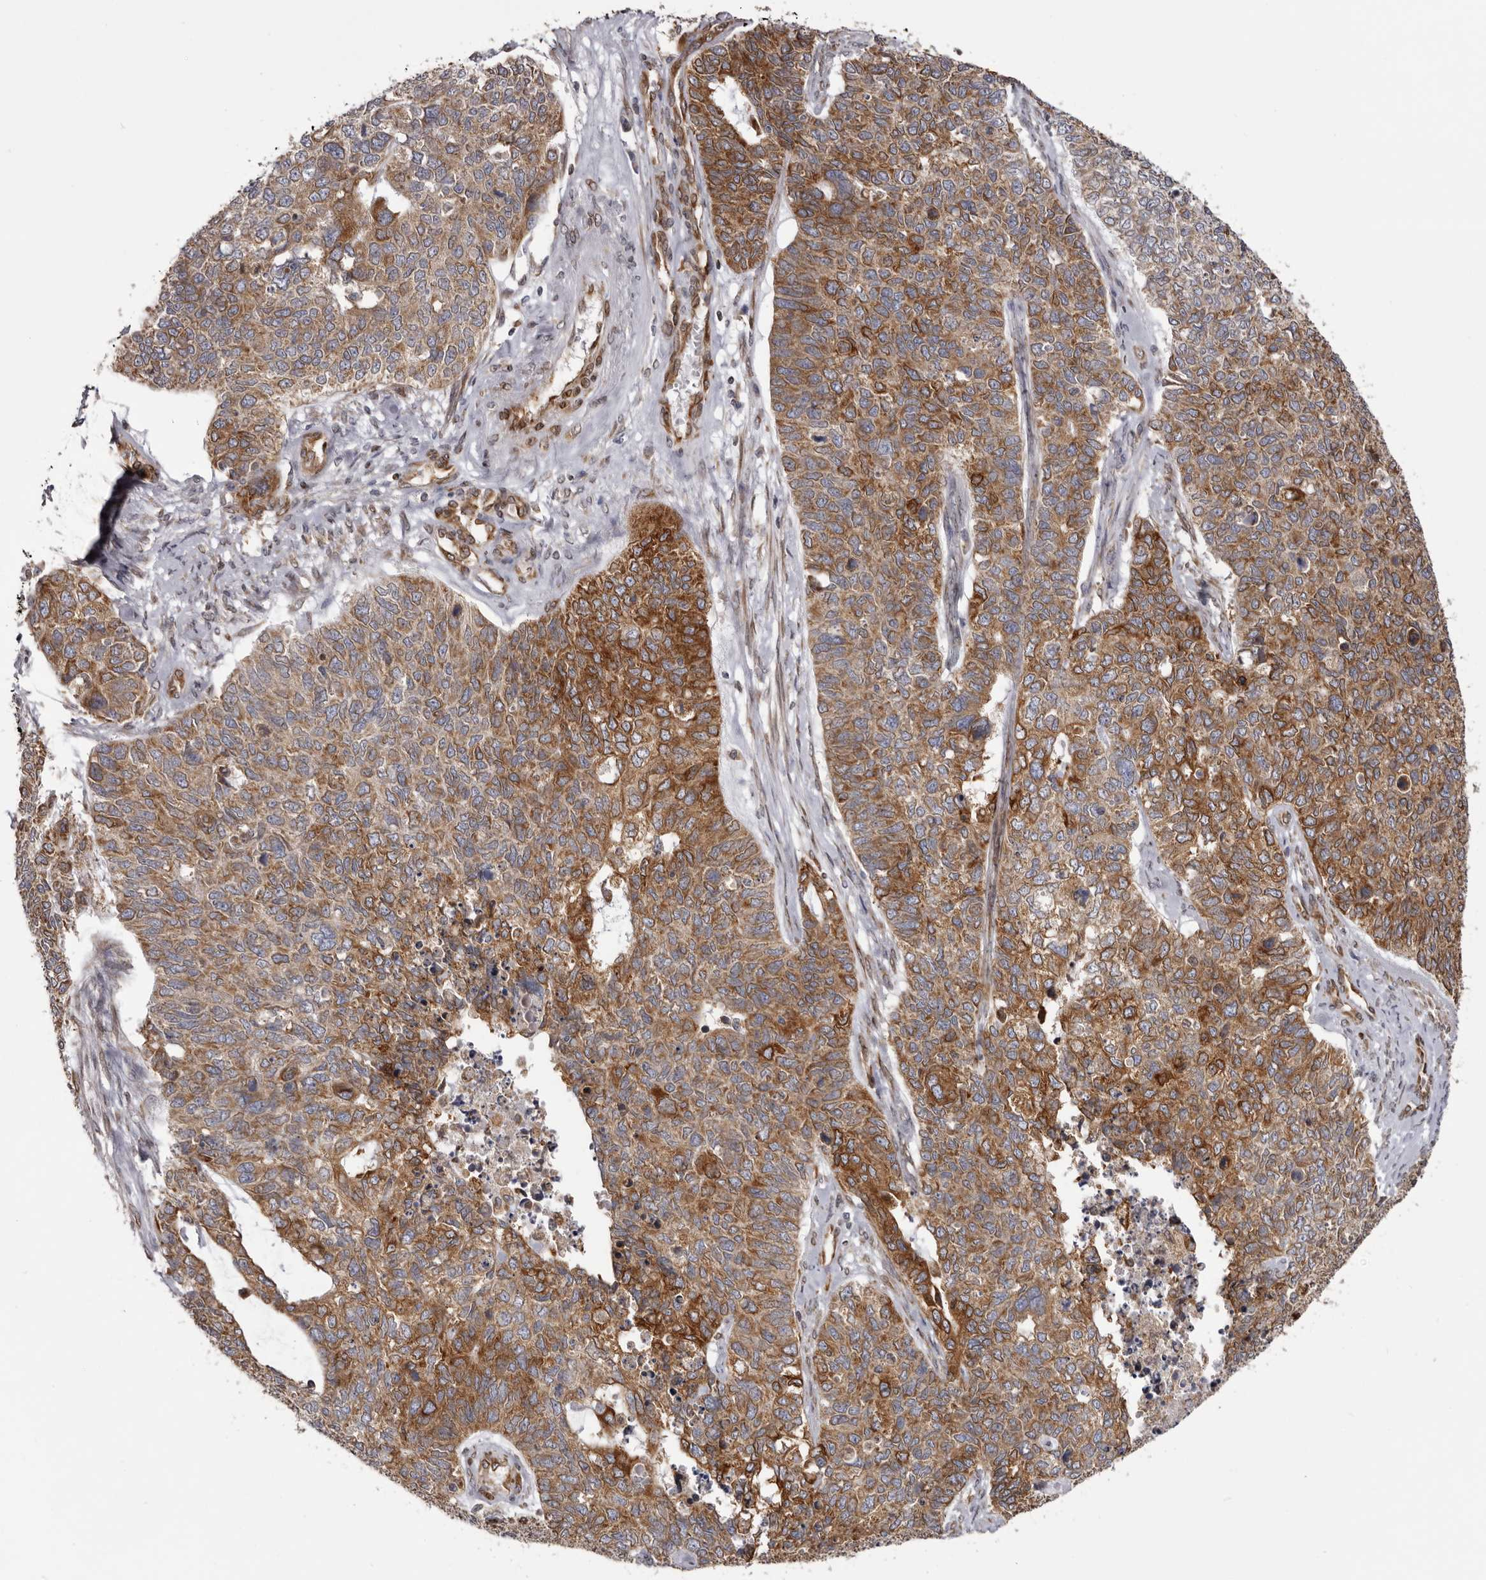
{"staining": {"intensity": "moderate", "quantity": ">75%", "location": "cytoplasmic/membranous"}, "tissue": "cervical cancer", "cell_type": "Tumor cells", "image_type": "cancer", "snomed": [{"axis": "morphology", "description": "Squamous cell carcinoma, NOS"}, {"axis": "topography", "description": "Cervix"}], "caption": "Immunohistochemistry (IHC) of cervical squamous cell carcinoma demonstrates medium levels of moderate cytoplasmic/membranous staining in approximately >75% of tumor cells. (DAB IHC with brightfield microscopy, high magnification).", "gene": "C4orf3", "patient": {"sex": "female", "age": 63}}